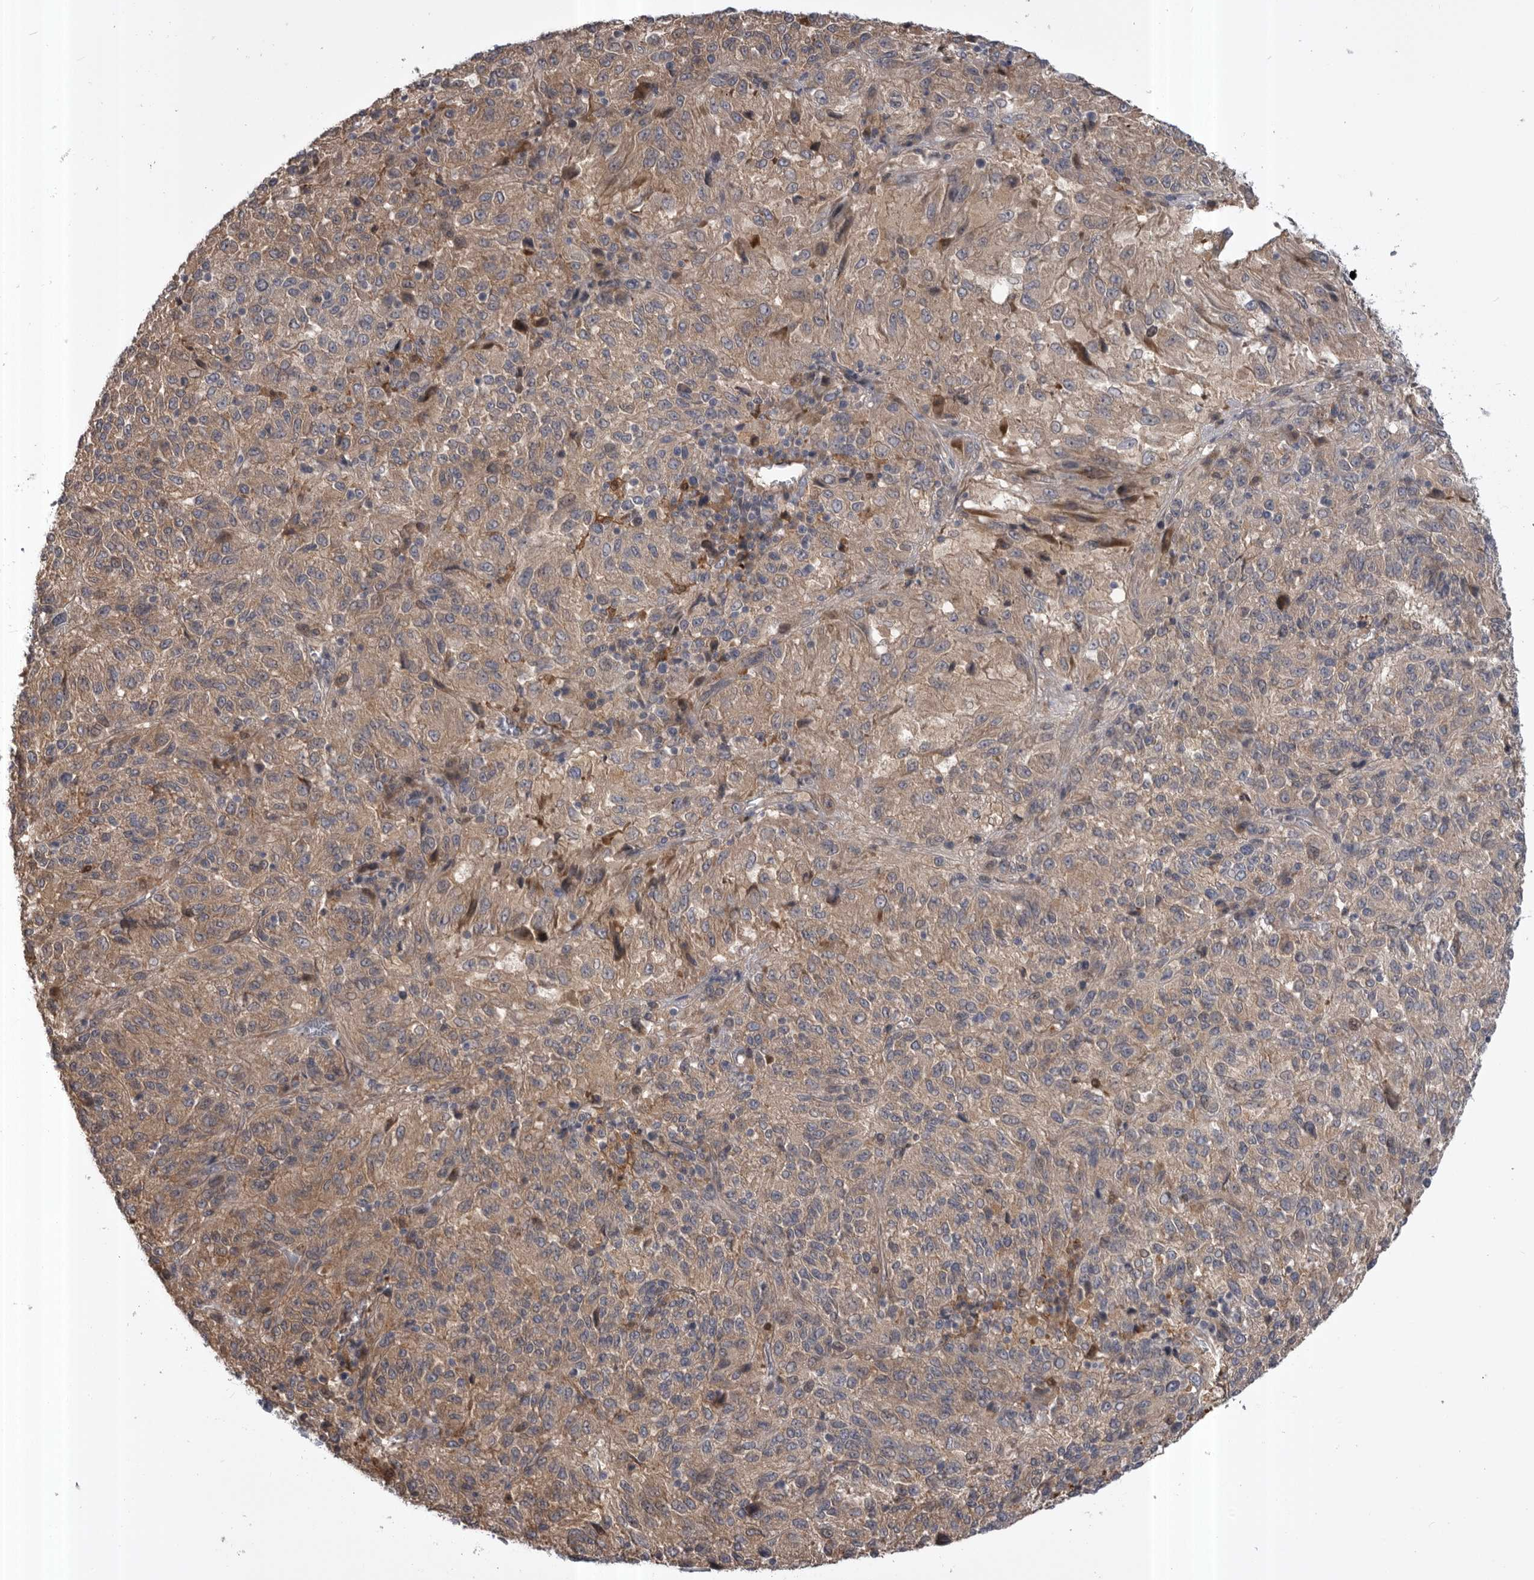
{"staining": {"intensity": "weak", "quantity": "25%-75%", "location": "cytoplasmic/membranous"}, "tissue": "melanoma", "cell_type": "Tumor cells", "image_type": "cancer", "snomed": [{"axis": "morphology", "description": "Malignant melanoma, Metastatic site"}, {"axis": "topography", "description": "Lung"}], "caption": "Protein analysis of melanoma tissue demonstrates weak cytoplasmic/membranous staining in about 25%-75% of tumor cells. (Brightfield microscopy of DAB IHC at high magnification).", "gene": "RAB3GAP2", "patient": {"sex": "male", "age": 64}}